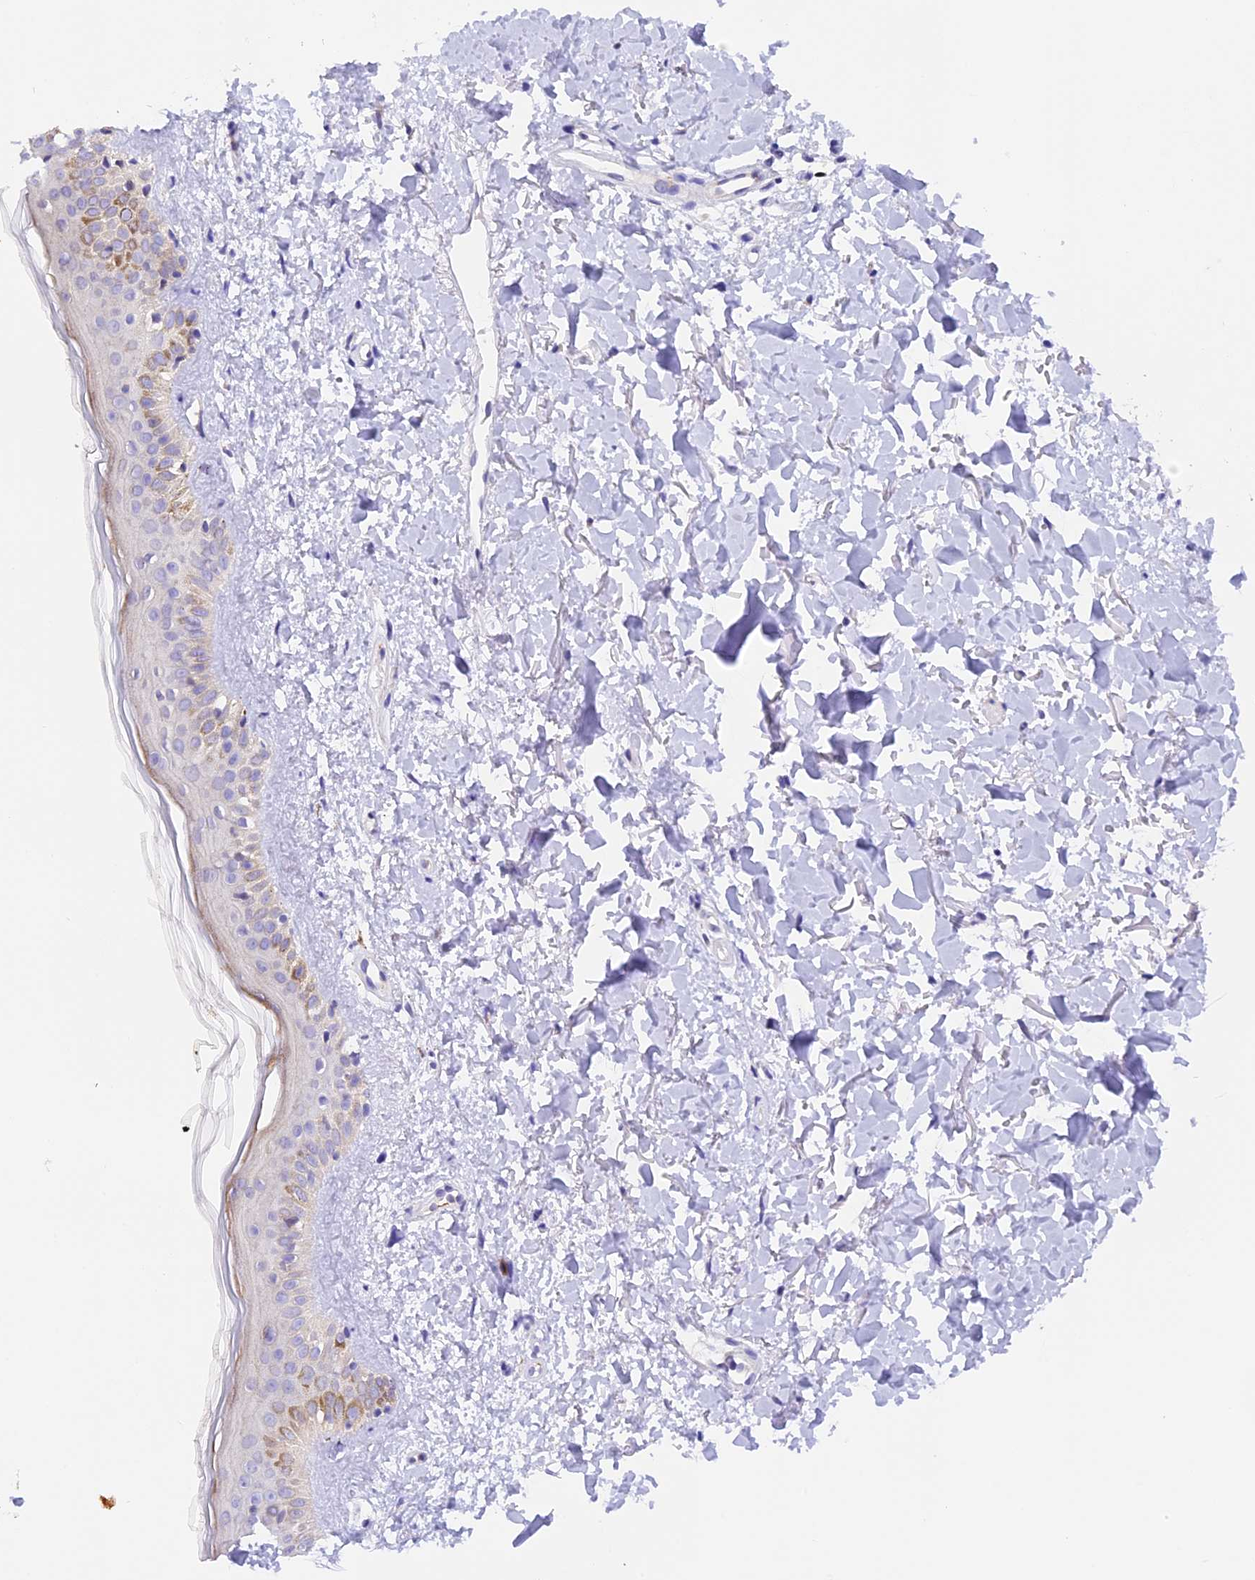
{"staining": {"intensity": "negative", "quantity": "none", "location": "none"}, "tissue": "skin", "cell_type": "Fibroblasts", "image_type": "normal", "snomed": [{"axis": "morphology", "description": "Normal tissue, NOS"}, {"axis": "topography", "description": "Skin"}], "caption": "Immunohistochemistry (IHC) micrograph of benign skin: skin stained with DAB reveals no significant protein expression in fibroblasts. (Brightfield microscopy of DAB immunohistochemistry at high magnification).", "gene": "PKIA", "patient": {"sex": "female", "age": 58}}